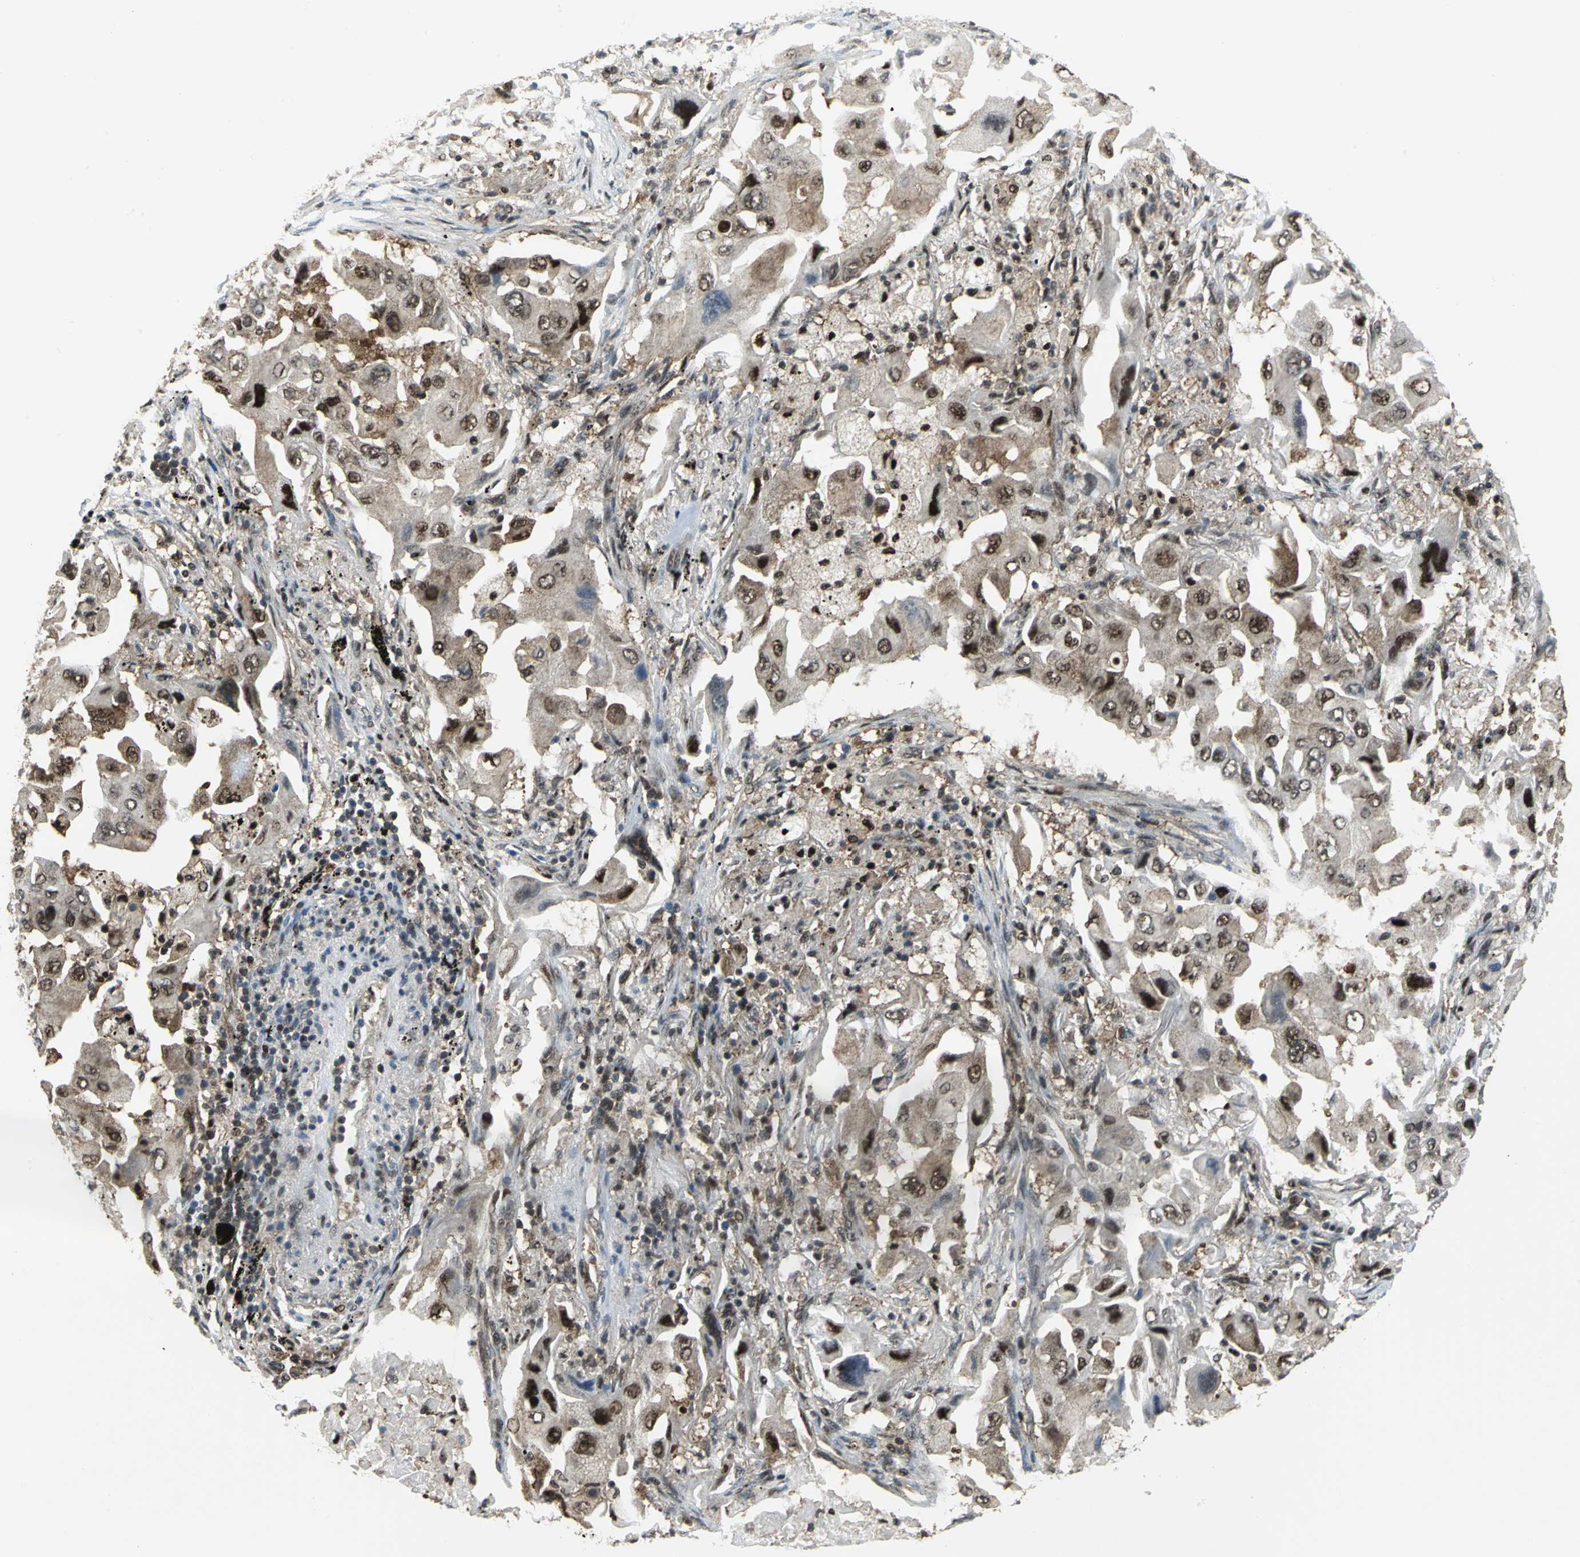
{"staining": {"intensity": "strong", "quantity": "25%-75%", "location": "nuclear"}, "tissue": "lung cancer", "cell_type": "Tumor cells", "image_type": "cancer", "snomed": [{"axis": "morphology", "description": "Adenocarcinoma, NOS"}, {"axis": "topography", "description": "Lung"}], "caption": "IHC of lung cancer (adenocarcinoma) shows high levels of strong nuclear expression in about 25%-75% of tumor cells.", "gene": "PSMA4", "patient": {"sex": "female", "age": 65}}